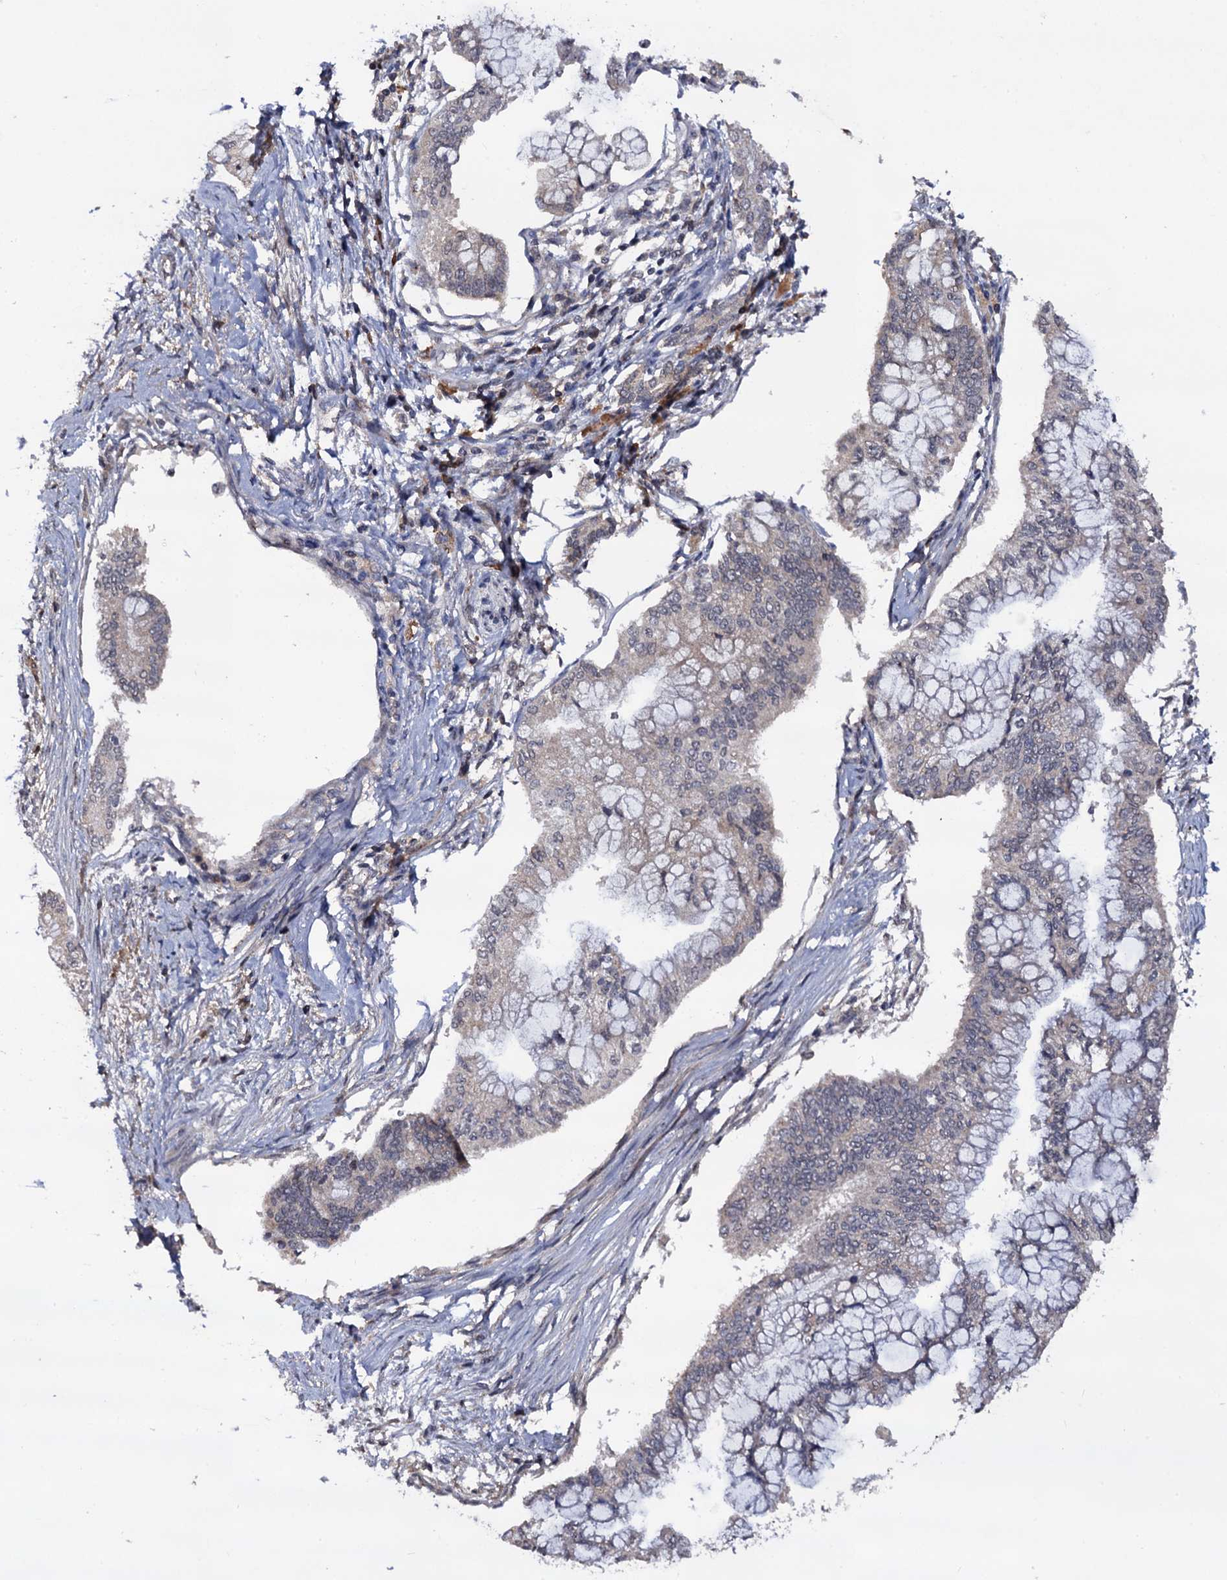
{"staining": {"intensity": "negative", "quantity": "none", "location": "none"}, "tissue": "pancreatic cancer", "cell_type": "Tumor cells", "image_type": "cancer", "snomed": [{"axis": "morphology", "description": "Adenocarcinoma, NOS"}, {"axis": "topography", "description": "Pancreas"}], "caption": "Pancreatic cancer (adenocarcinoma) was stained to show a protein in brown. There is no significant staining in tumor cells.", "gene": "LRRC63", "patient": {"sex": "male", "age": 58}}